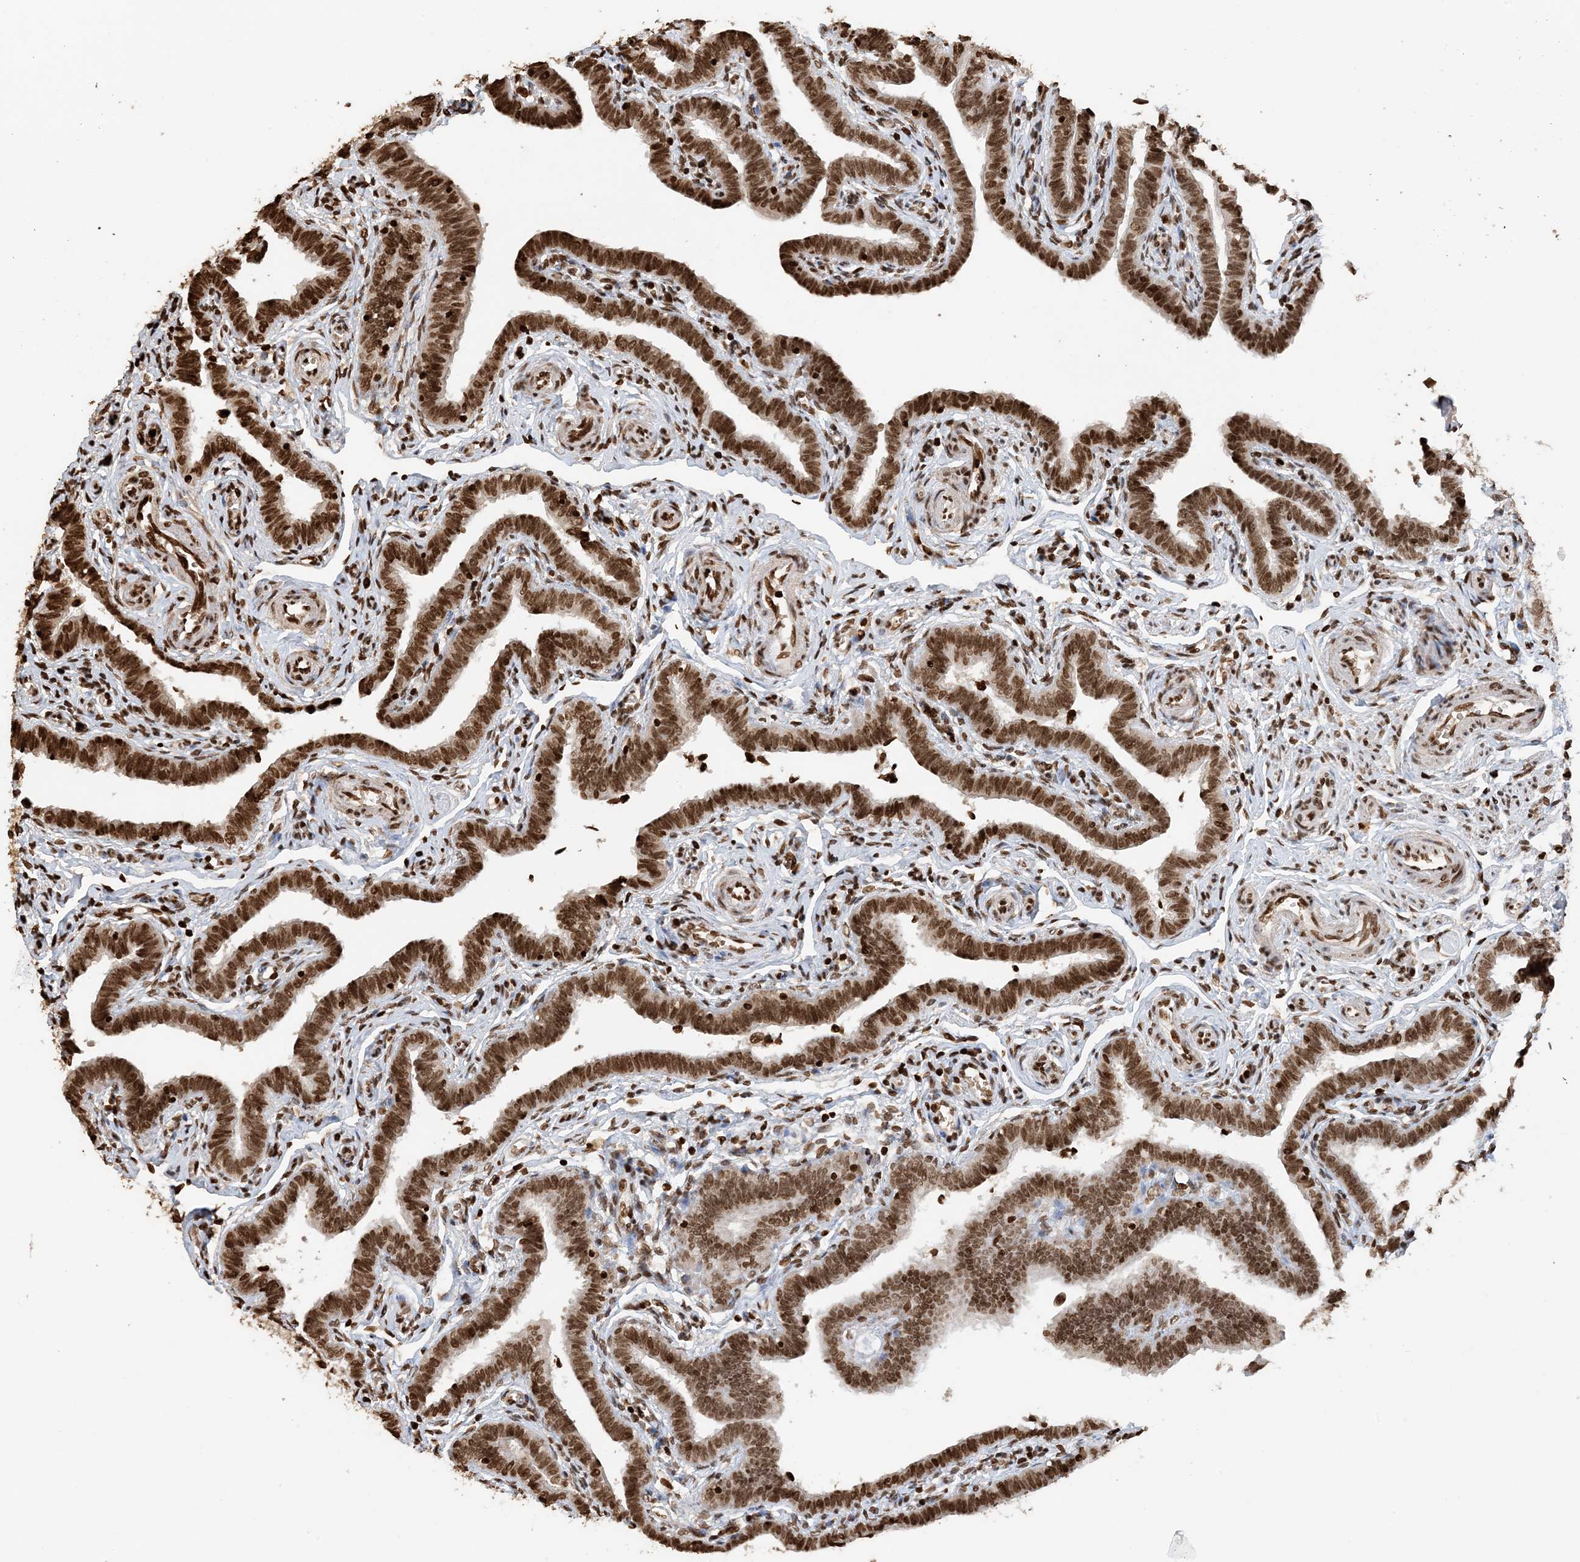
{"staining": {"intensity": "strong", "quantity": ">75%", "location": "nuclear"}, "tissue": "fallopian tube", "cell_type": "Glandular cells", "image_type": "normal", "snomed": [{"axis": "morphology", "description": "Normal tissue, NOS"}, {"axis": "topography", "description": "Fallopian tube"}], "caption": "Unremarkable fallopian tube shows strong nuclear staining in approximately >75% of glandular cells, visualized by immunohistochemistry.", "gene": "H3", "patient": {"sex": "female", "age": 36}}